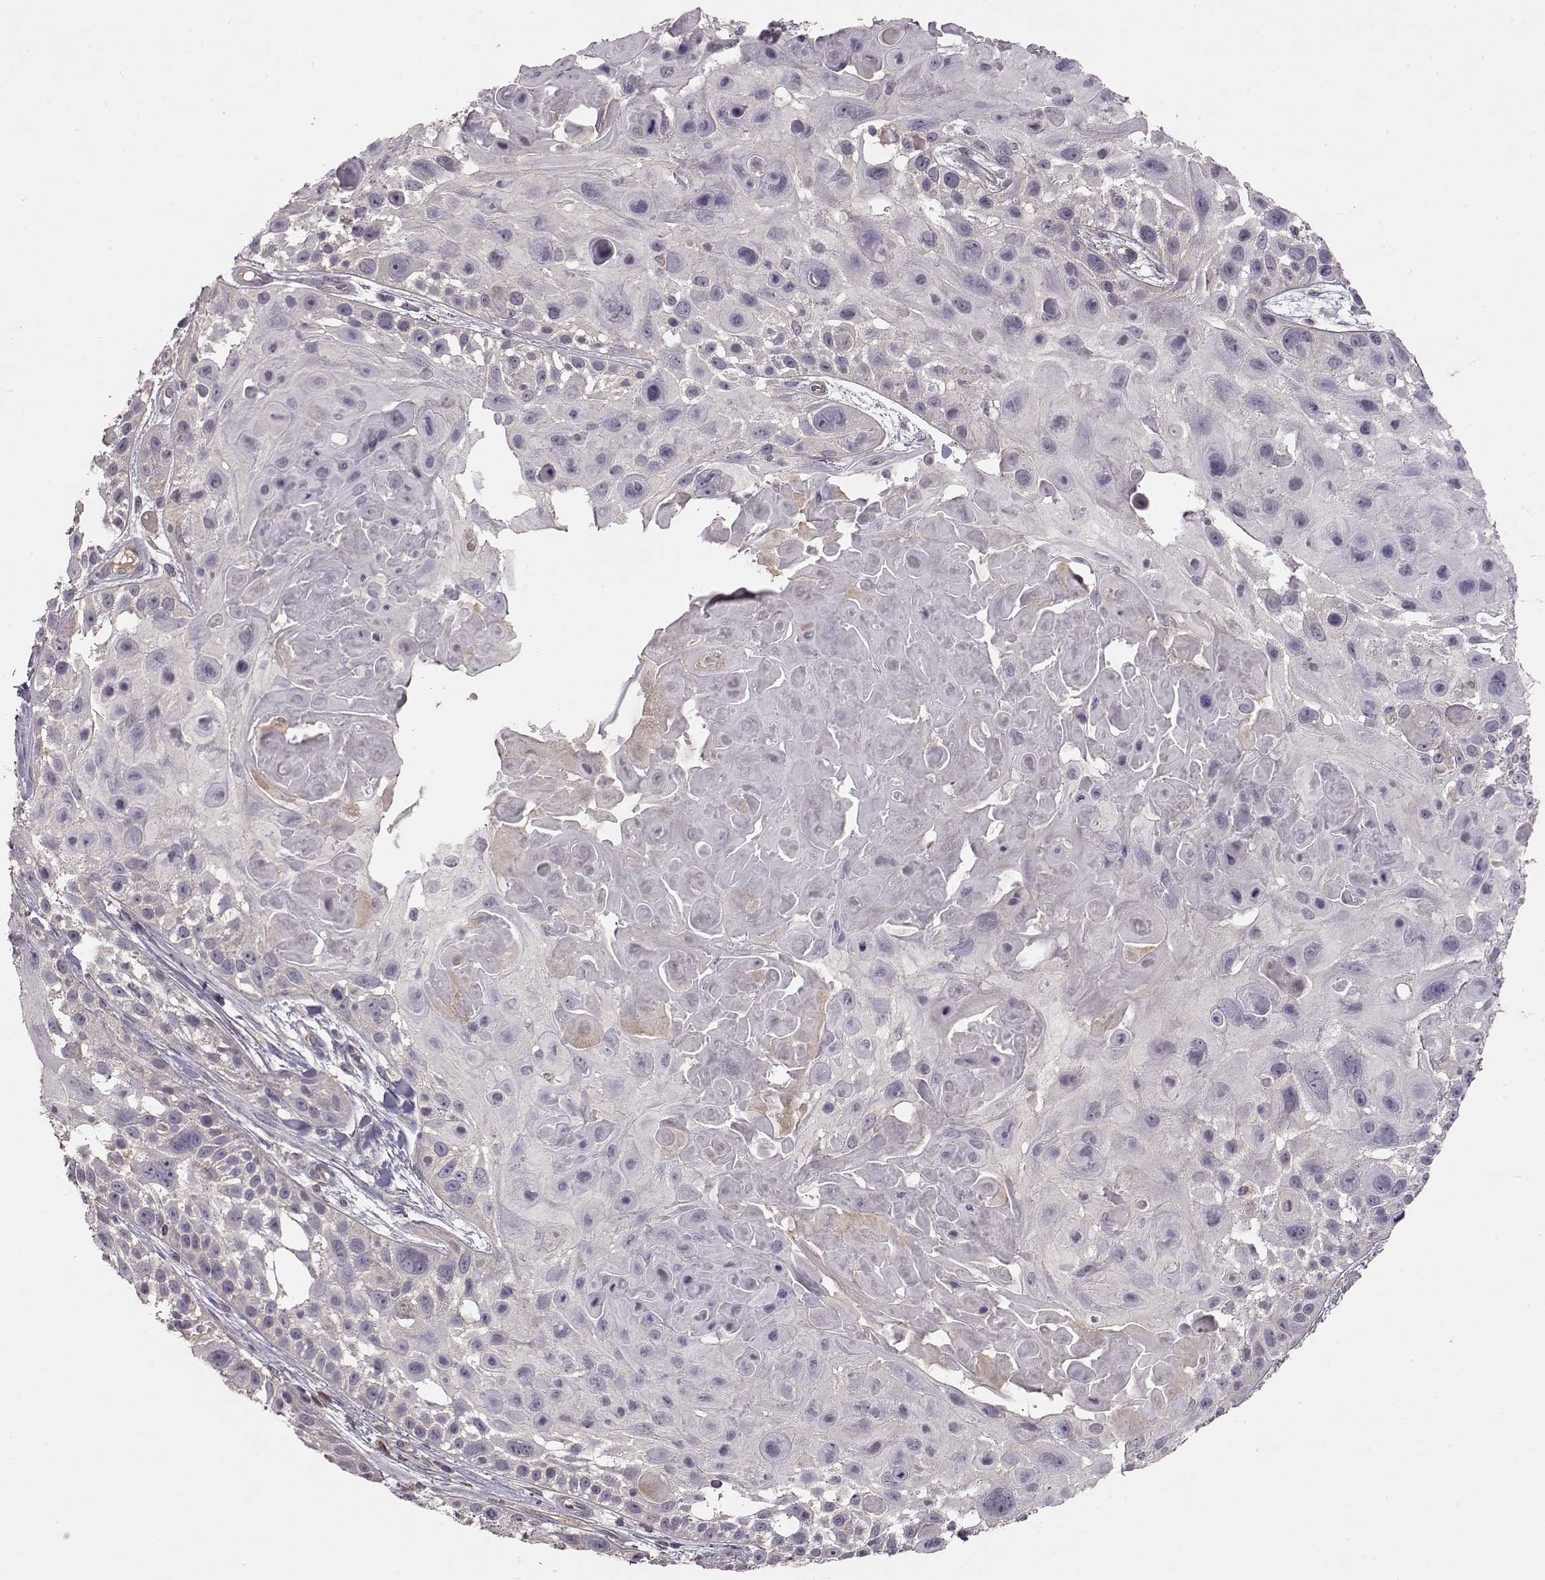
{"staining": {"intensity": "negative", "quantity": "none", "location": "none"}, "tissue": "skin cancer", "cell_type": "Tumor cells", "image_type": "cancer", "snomed": [{"axis": "morphology", "description": "Squamous cell carcinoma, NOS"}, {"axis": "topography", "description": "Skin"}, {"axis": "topography", "description": "Anal"}], "caption": "Photomicrograph shows no significant protein staining in tumor cells of skin cancer.", "gene": "PMCH", "patient": {"sex": "female", "age": 75}}